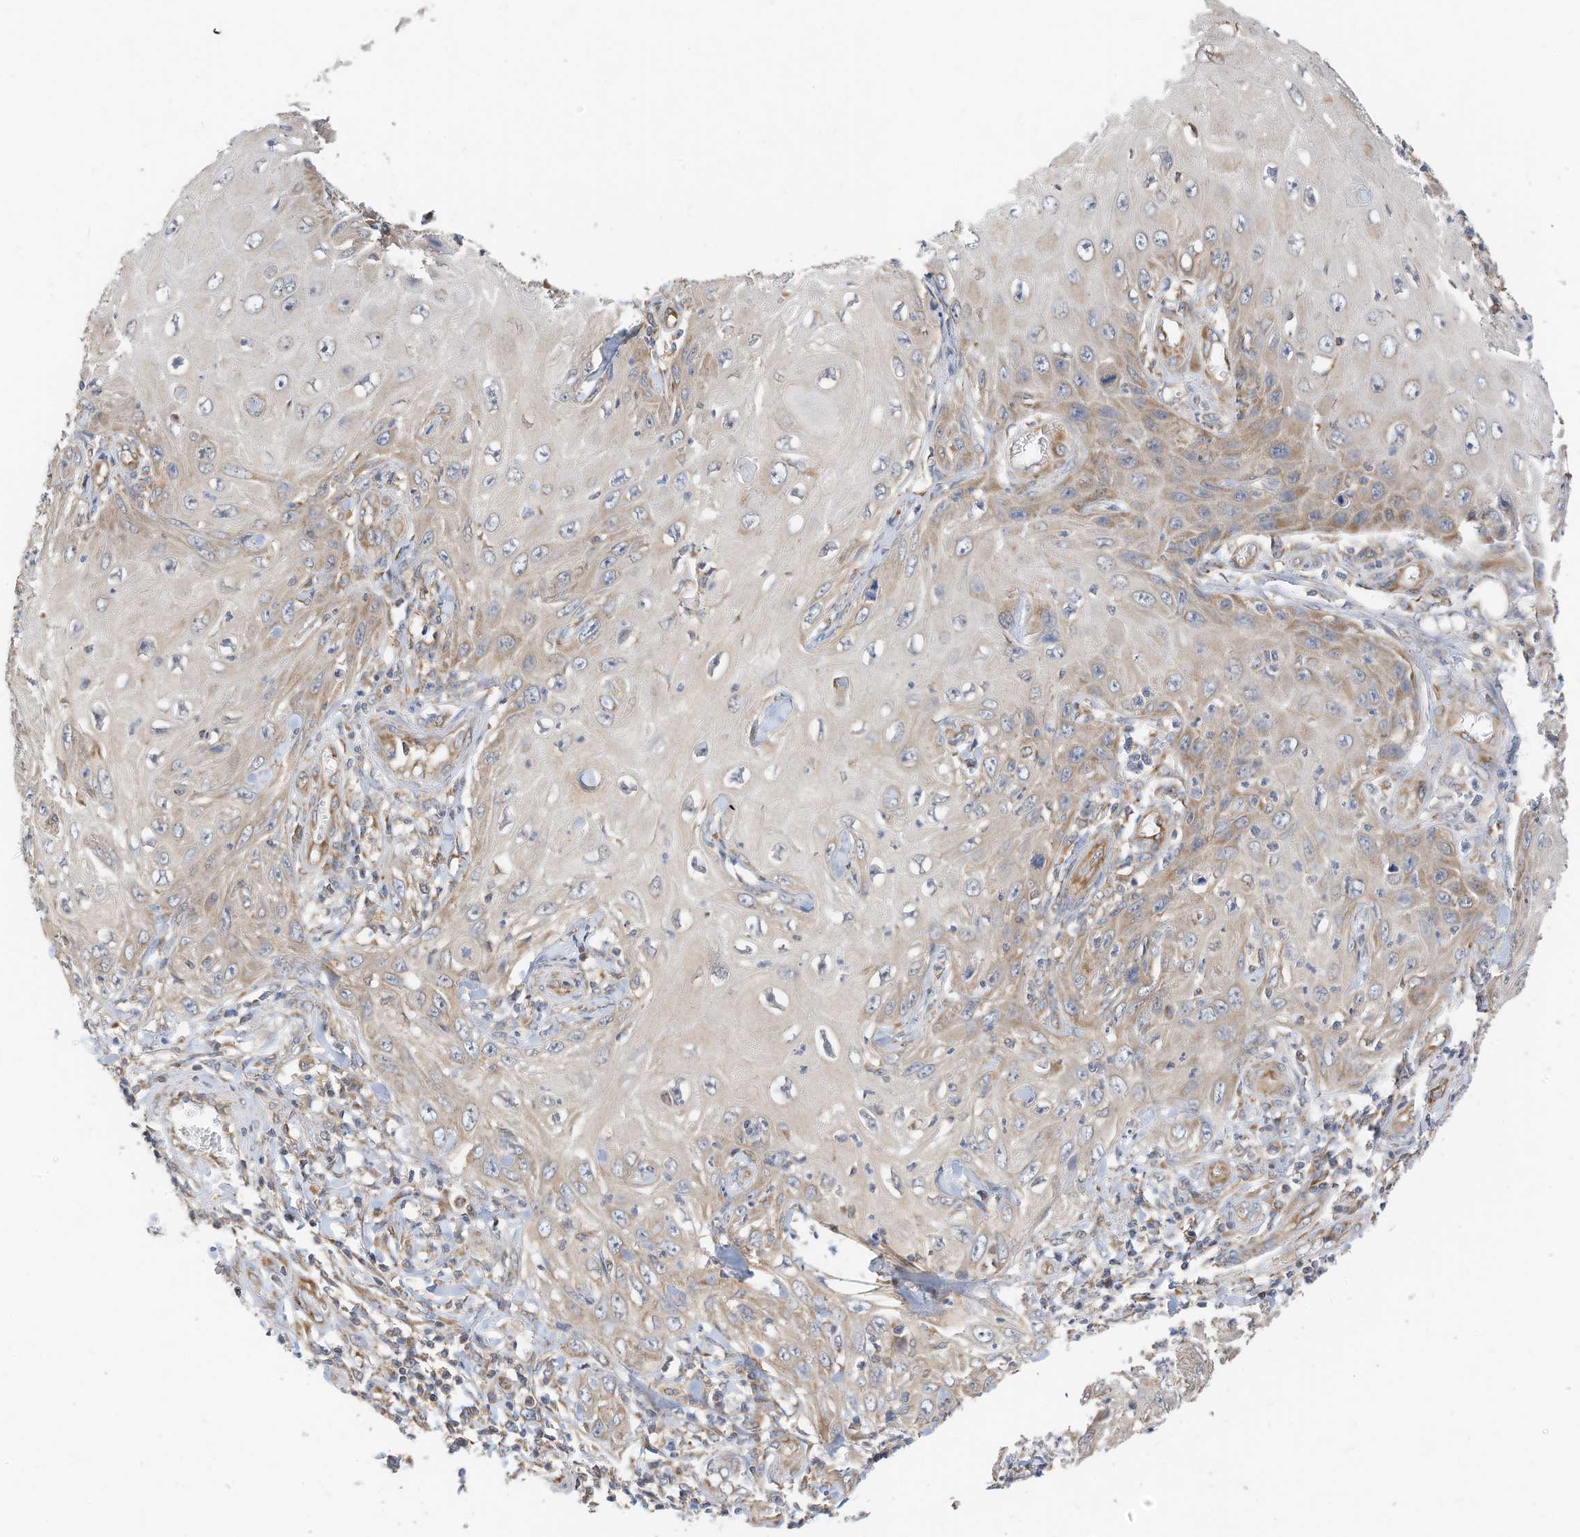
{"staining": {"intensity": "weak", "quantity": "<25%", "location": "cytoplasmic/membranous"}, "tissue": "skin cancer", "cell_type": "Tumor cells", "image_type": "cancer", "snomed": [{"axis": "morphology", "description": "Squamous cell carcinoma, NOS"}, {"axis": "topography", "description": "Skin"}], "caption": "This is a photomicrograph of immunohistochemistry staining of skin cancer (squamous cell carcinoma), which shows no expression in tumor cells.", "gene": "METTL6", "patient": {"sex": "female", "age": 73}}